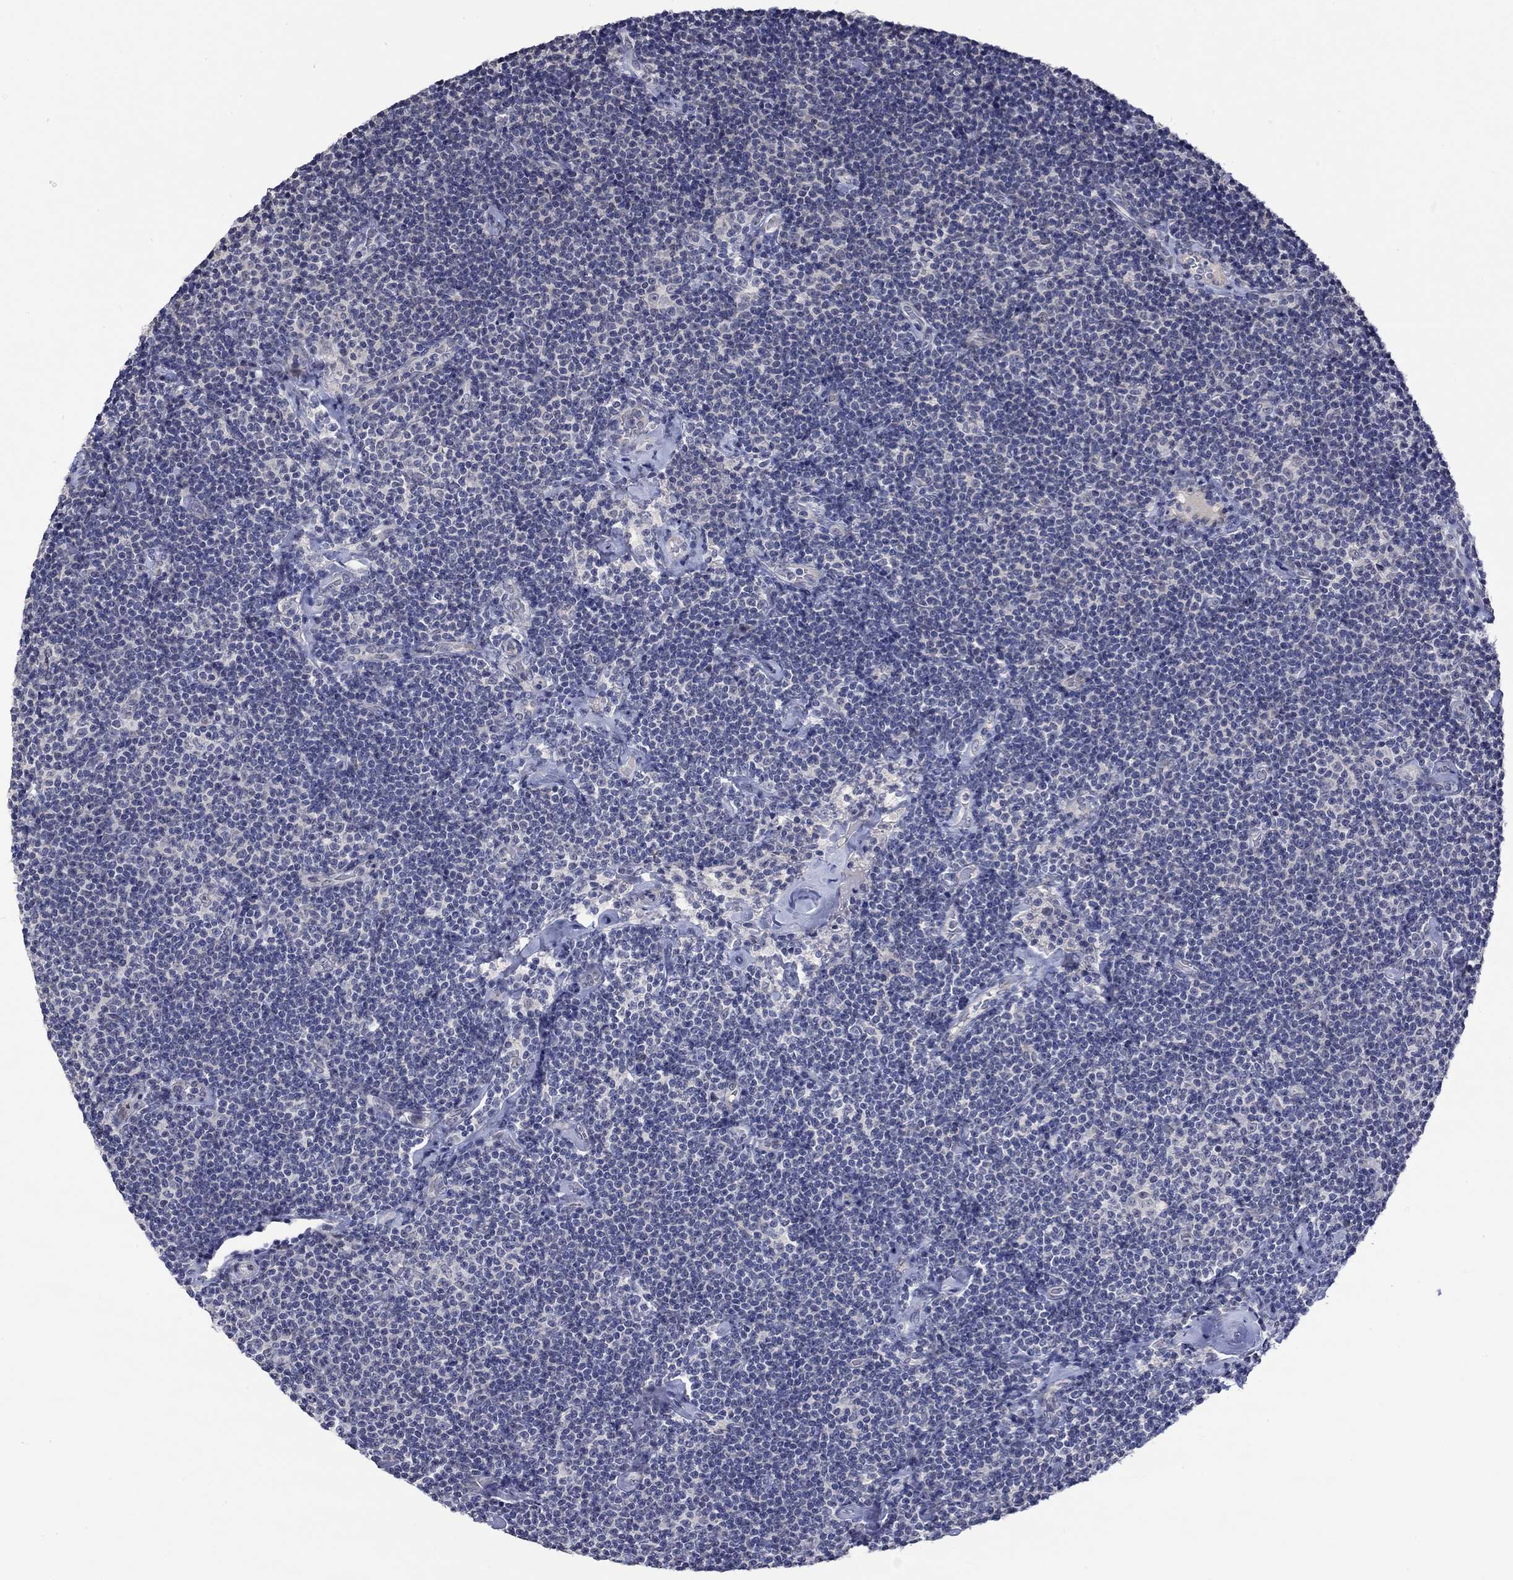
{"staining": {"intensity": "negative", "quantity": "none", "location": "none"}, "tissue": "lymphoma", "cell_type": "Tumor cells", "image_type": "cancer", "snomed": [{"axis": "morphology", "description": "Malignant lymphoma, non-Hodgkin's type, Low grade"}, {"axis": "topography", "description": "Lymph node"}], "caption": "High magnification brightfield microscopy of lymphoma stained with DAB (3,3'-diaminobenzidine) (brown) and counterstained with hematoxylin (blue): tumor cells show no significant positivity. Nuclei are stained in blue.", "gene": "DDX3Y", "patient": {"sex": "male", "age": 81}}